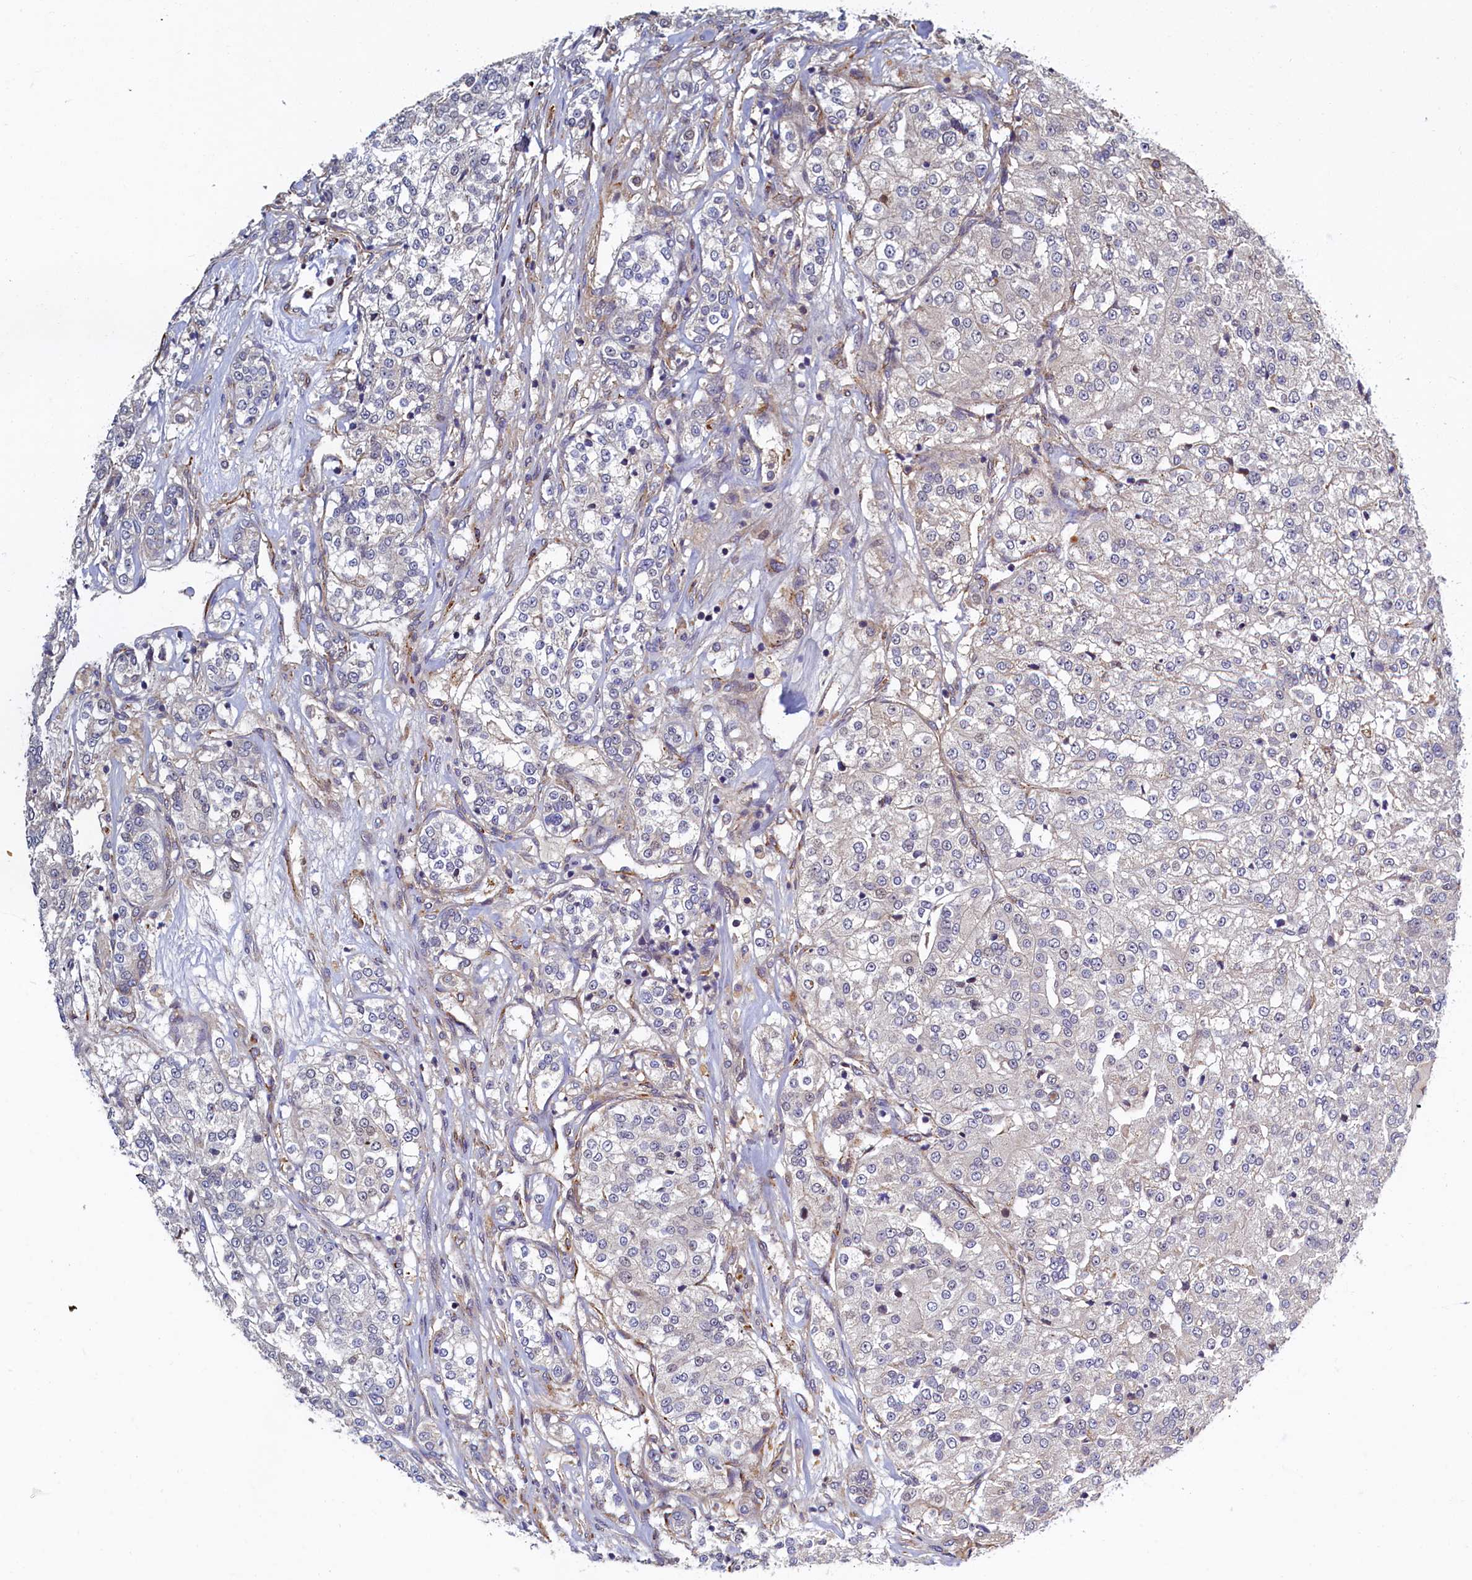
{"staining": {"intensity": "negative", "quantity": "none", "location": "none"}, "tissue": "renal cancer", "cell_type": "Tumor cells", "image_type": "cancer", "snomed": [{"axis": "morphology", "description": "Adenocarcinoma, NOS"}, {"axis": "topography", "description": "Kidney"}], "caption": "Tumor cells are negative for protein expression in human renal cancer.", "gene": "SLC16A14", "patient": {"sex": "female", "age": 63}}